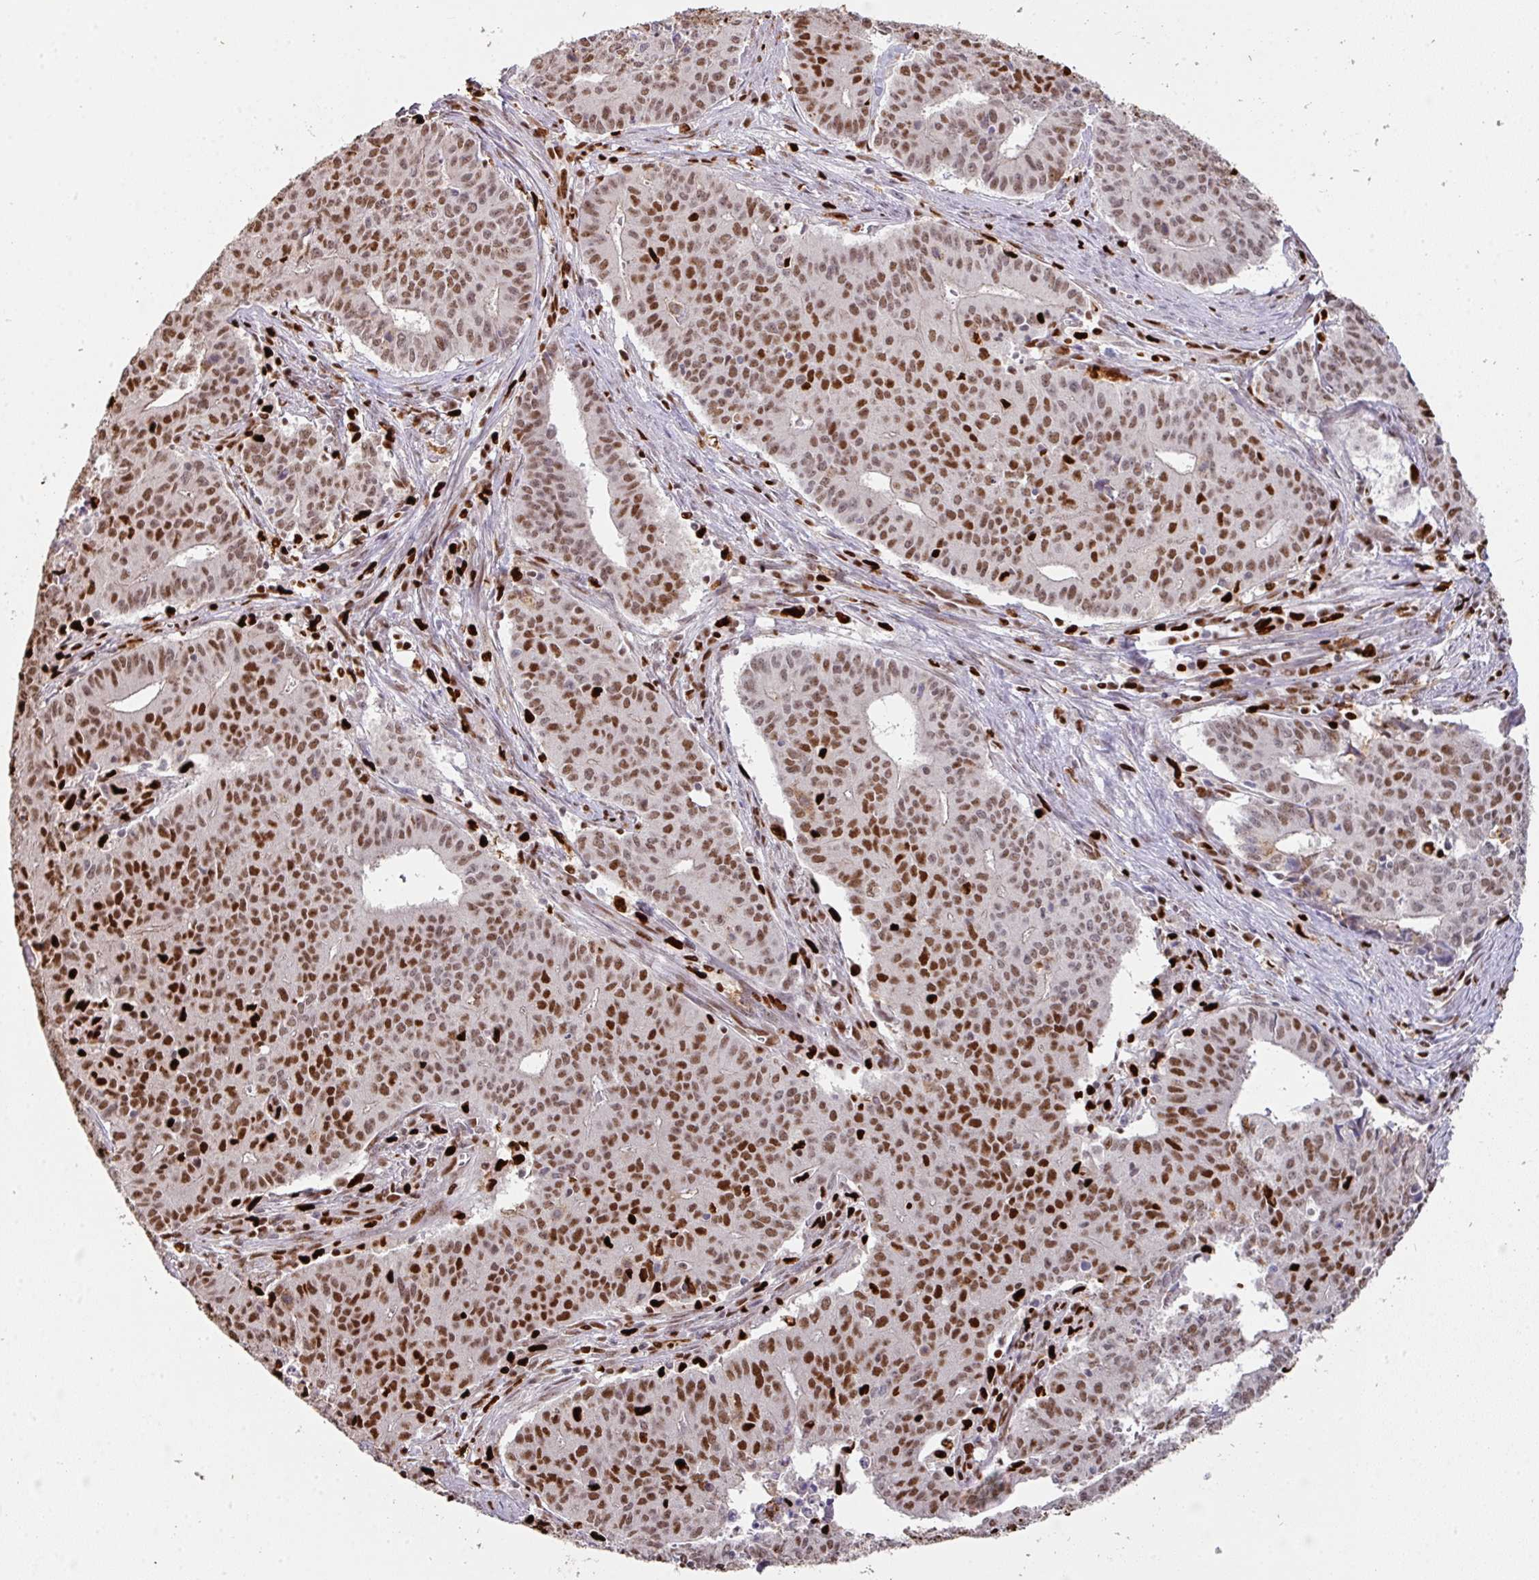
{"staining": {"intensity": "moderate", "quantity": "25%-75%", "location": "nuclear"}, "tissue": "endometrial cancer", "cell_type": "Tumor cells", "image_type": "cancer", "snomed": [{"axis": "morphology", "description": "Adenocarcinoma, NOS"}, {"axis": "topography", "description": "Endometrium"}], "caption": "An IHC micrograph of tumor tissue is shown. Protein staining in brown highlights moderate nuclear positivity in endometrial cancer (adenocarcinoma) within tumor cells.", "gene": "SAMHD1", "patient": {"sex": "female", "age": 59}}